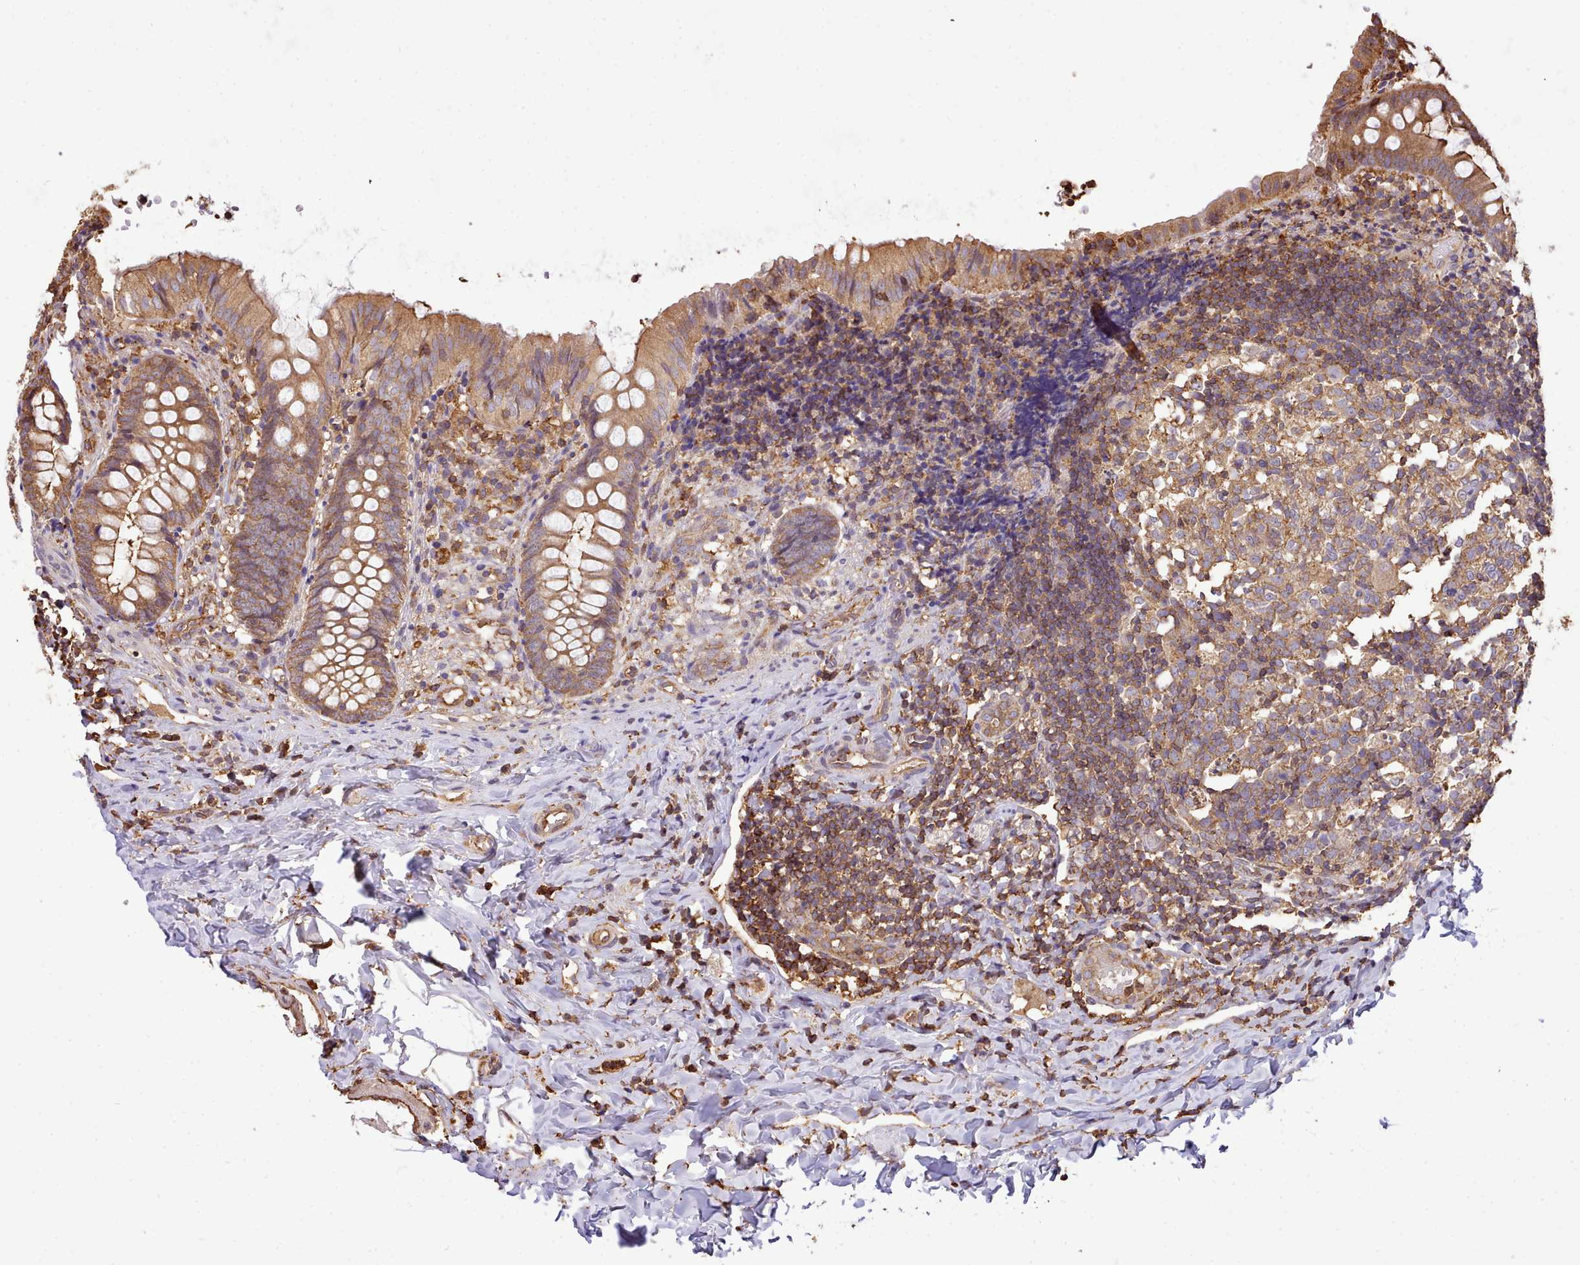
{"staining": {"intensity": "moderate", "quantity": ">75%", "location": "cytoplasmic/membranous"}, "tissue": "appendix", "cell_type": "Glandular cells", "image_type": "normal", "snomed": [{"axis": "morphology", "description": "Normal tissue, NOS"}, {"axis": "topography", "description": "Appendix"}], "caption": "Glandular cells reveal medium levels of moderate cytoplasmic/membranous expression in approximately >75% of cells in unremarkable appendix. The protein is stained brown, and the nuclei are stained in blue (DAB IHC with brightfield microscopy, high magnification).", "gene": "CAPZA1", "patient": {"sex": "male", "age": 8}}